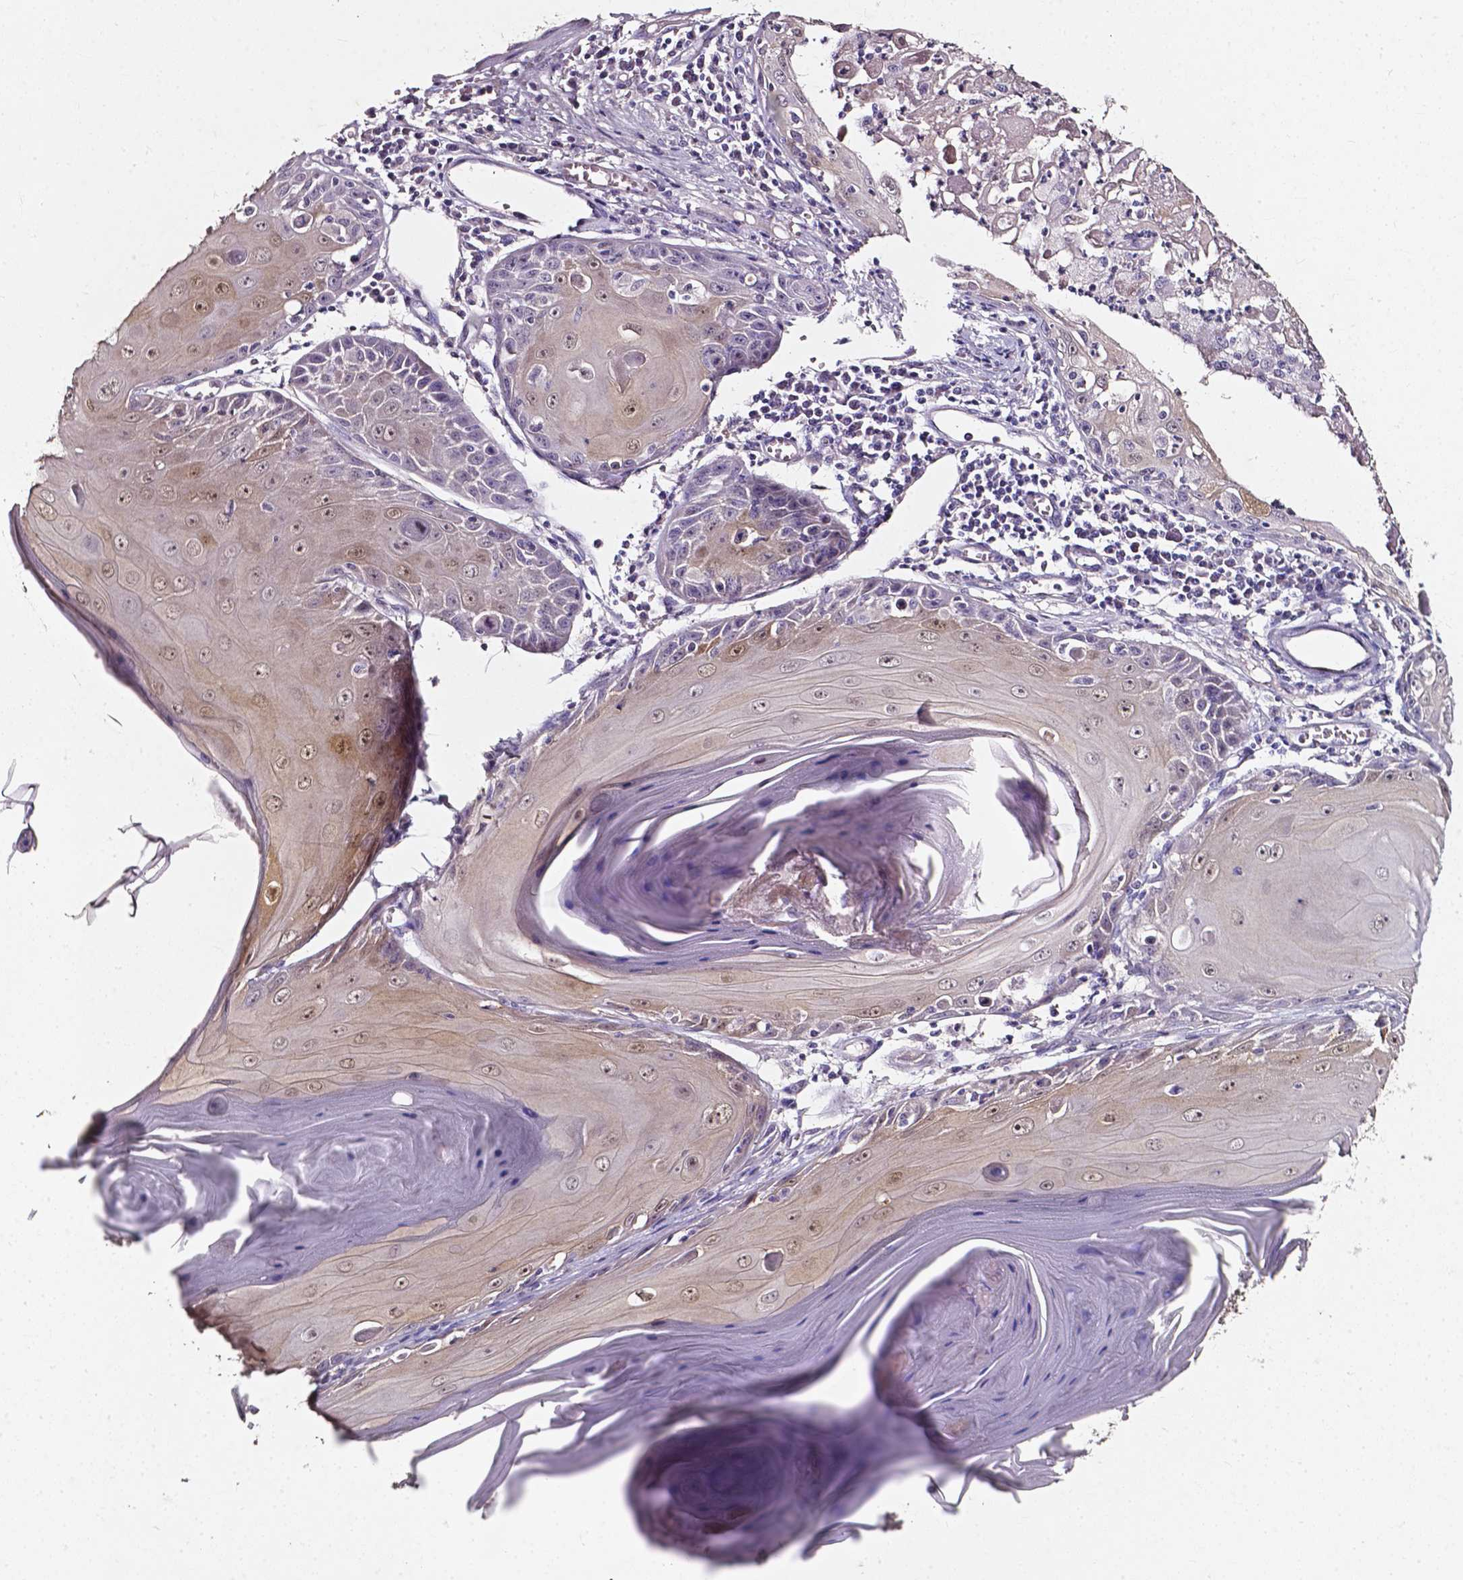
{"staining": {"intensity": "weak", "quantity": "25%-75%", "location": "cytoplasmic/membranous,nuclear"}, "tissue": "skin cancer", "cell_type": "Tumor cells", "image_type": "cancer", "snomed": [{"axis": "morphology", "description": "Squamous cell carcinoma, NOS"}, {"axis": "topography", "description": "Skin"}, {"axis": "topography", "description": "Vulva"}], "caption": "Skin squamous cell carcinoma stained for a protein displays weak cytoplasmic/membranous and nuclear positivity in tumor cells.", "gene": "AKR1B10", "patient": {"sex": "female", "age": 85}}